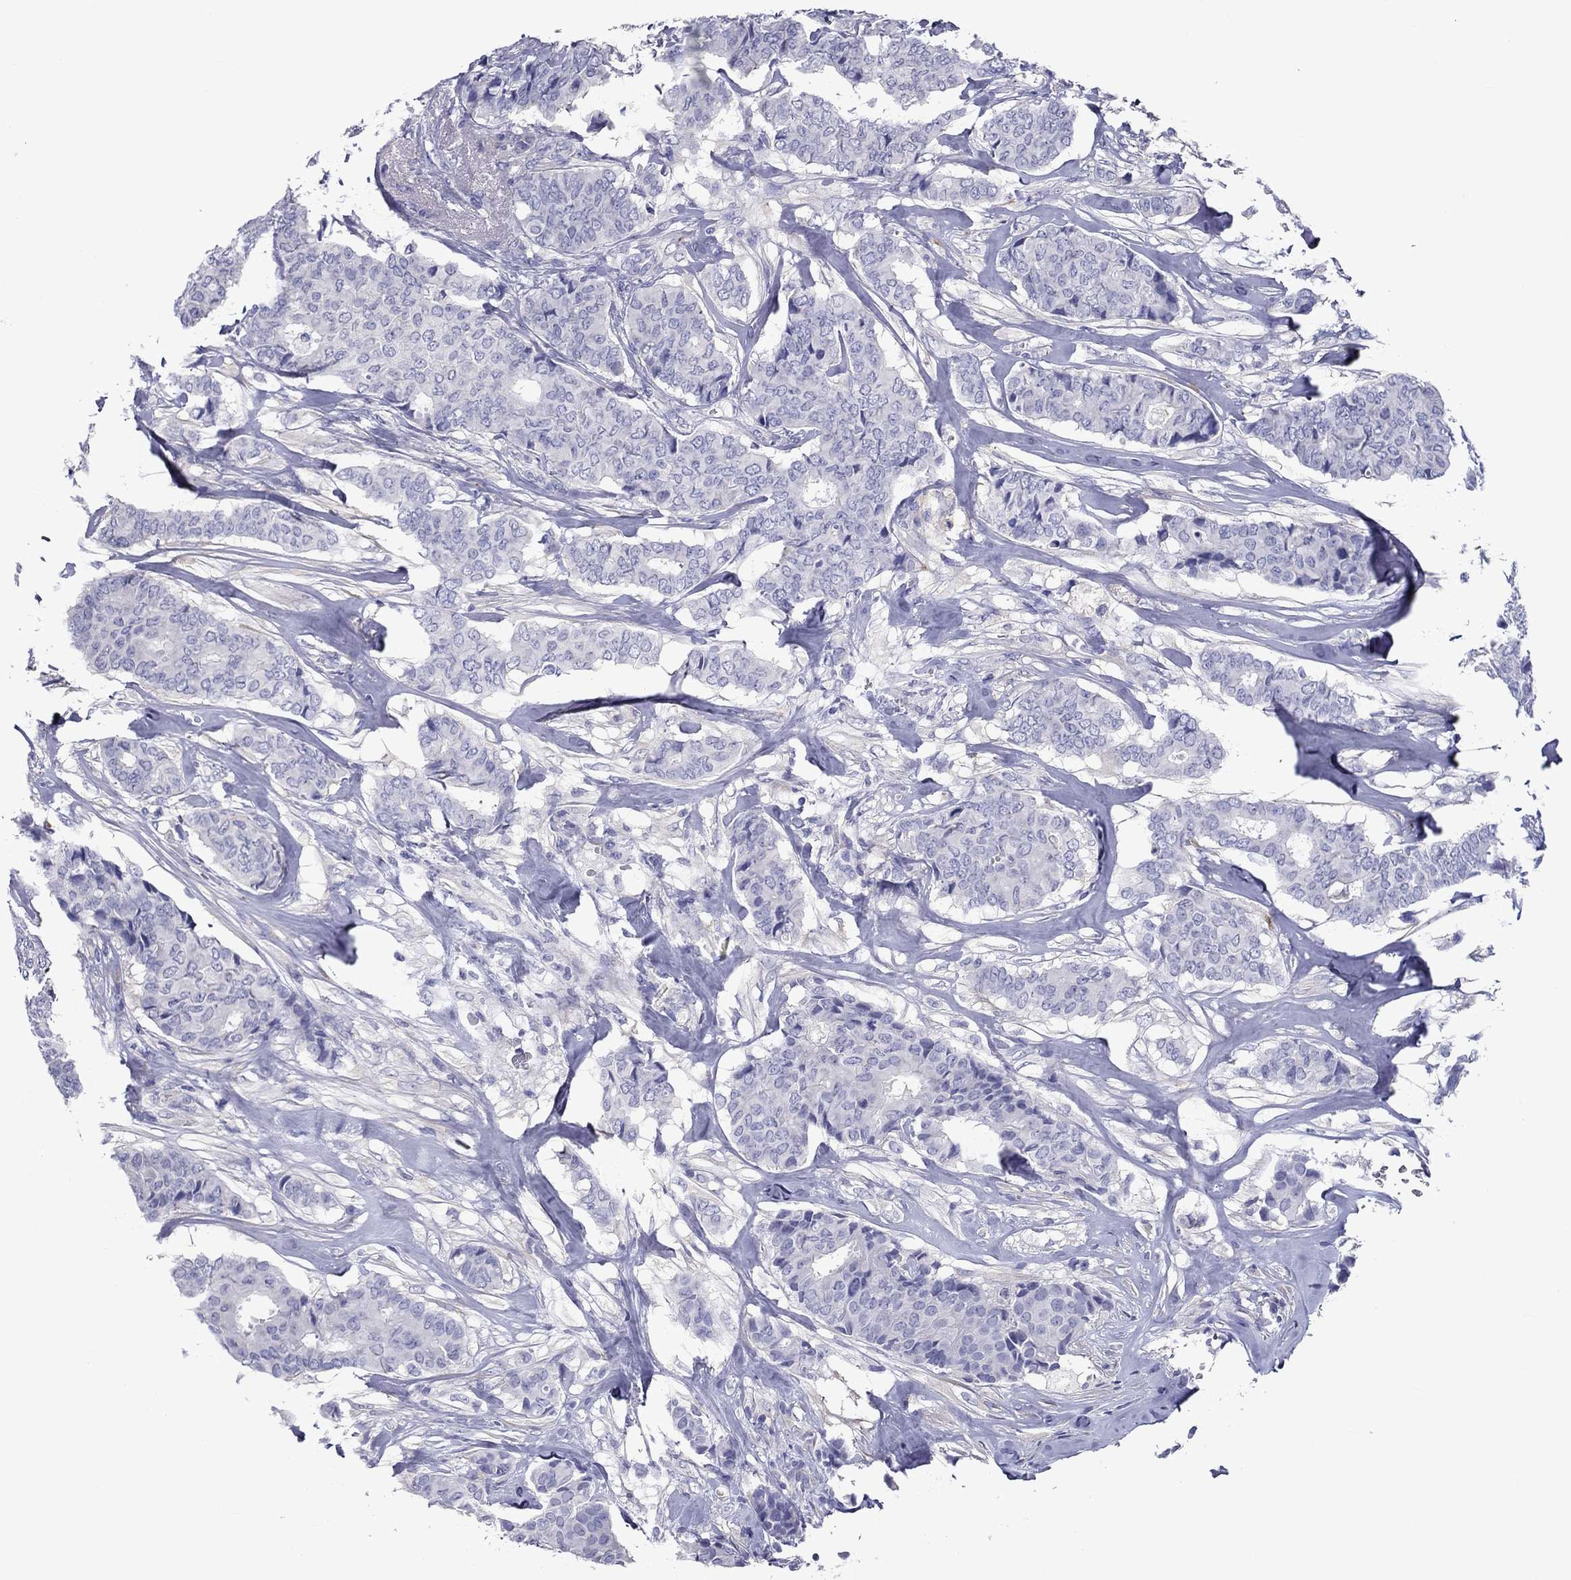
{"staining": {"intensity": "negative", "quantity": "none", "location": "none"}, "tissue": "breast cancer", "cell_type": "Tumor cells", "image_type": "cancer", "snomed": [{"axis": "morphology", "description": "Duct carcinoma"}, {"axis": "topography", "description": "Breast"}], "caption": "Immunohistochemistry (IHC) of human breast cancer (infiltrating ductal carcinoma) displays no staining in tumor cells.", "gene": "CNDP1", "patient": {"sex": "female", "age": 75}}